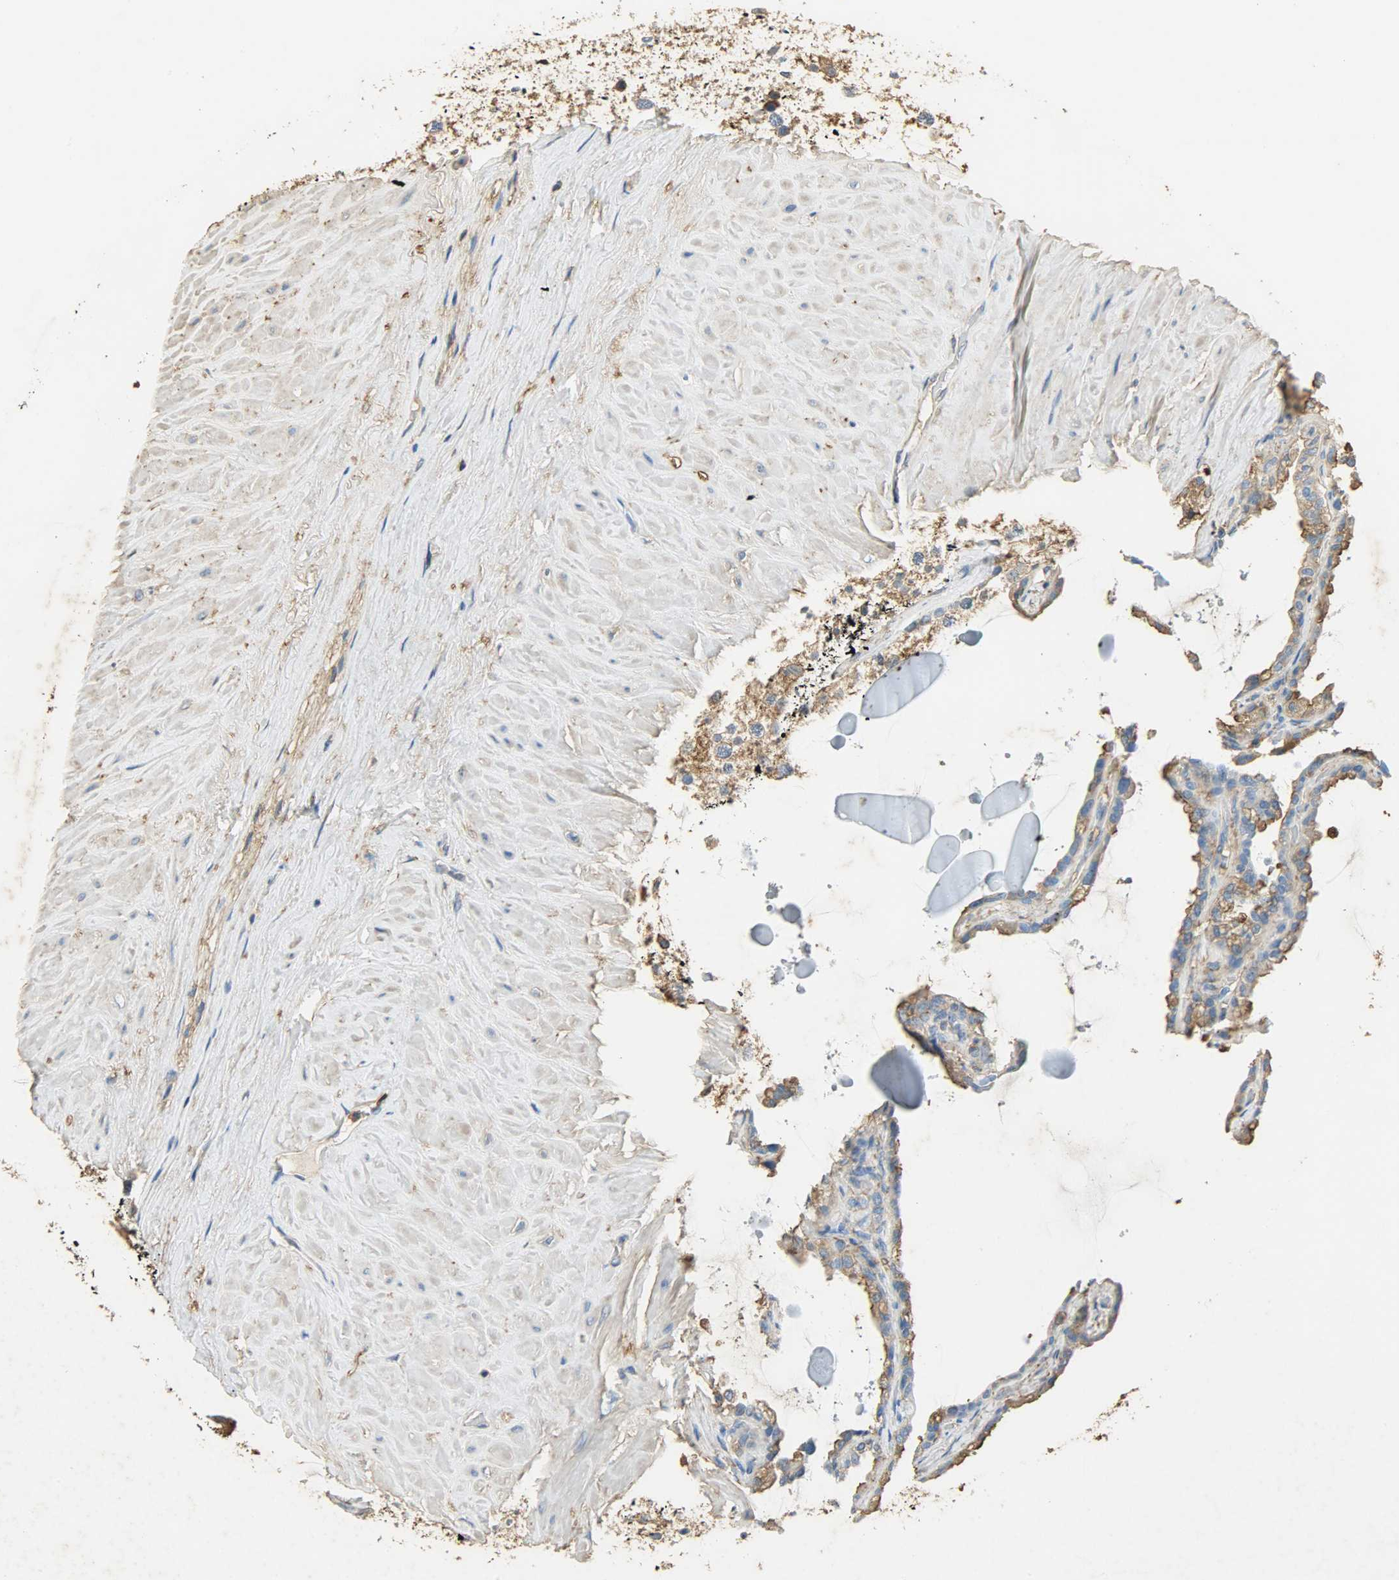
{"staining": {"intensity": "moderate", "quantity": "25%-75%", "location": "cytoplasmic/membranous"}, "tissue": "seminal vesicle", "cell_type": "Glandular cells", "image_type": "normal", "snomed": [{"axis": "morphology", "description": "Normal tissue, NOS"}, {"axis": "morphology", "description": "Inflammation, NOS"}, {"axis": "topography", "description": "Urinary bladder"}, {"axis": "topography", "description": "Prostate"}, {"axis": "topography", "description": "Seminal veicle"}], "caption": "This micrograph displays unremarkable seminal vesicle stained with immunohistochemistry to label a protein in brown. The cytoplasmic/membranous of glandular cells show moderate positivity for the protein. Nuclei are counter-stained blue.", "gene": "ANXA6", "patient": {"sex": "male", "age": 82}}